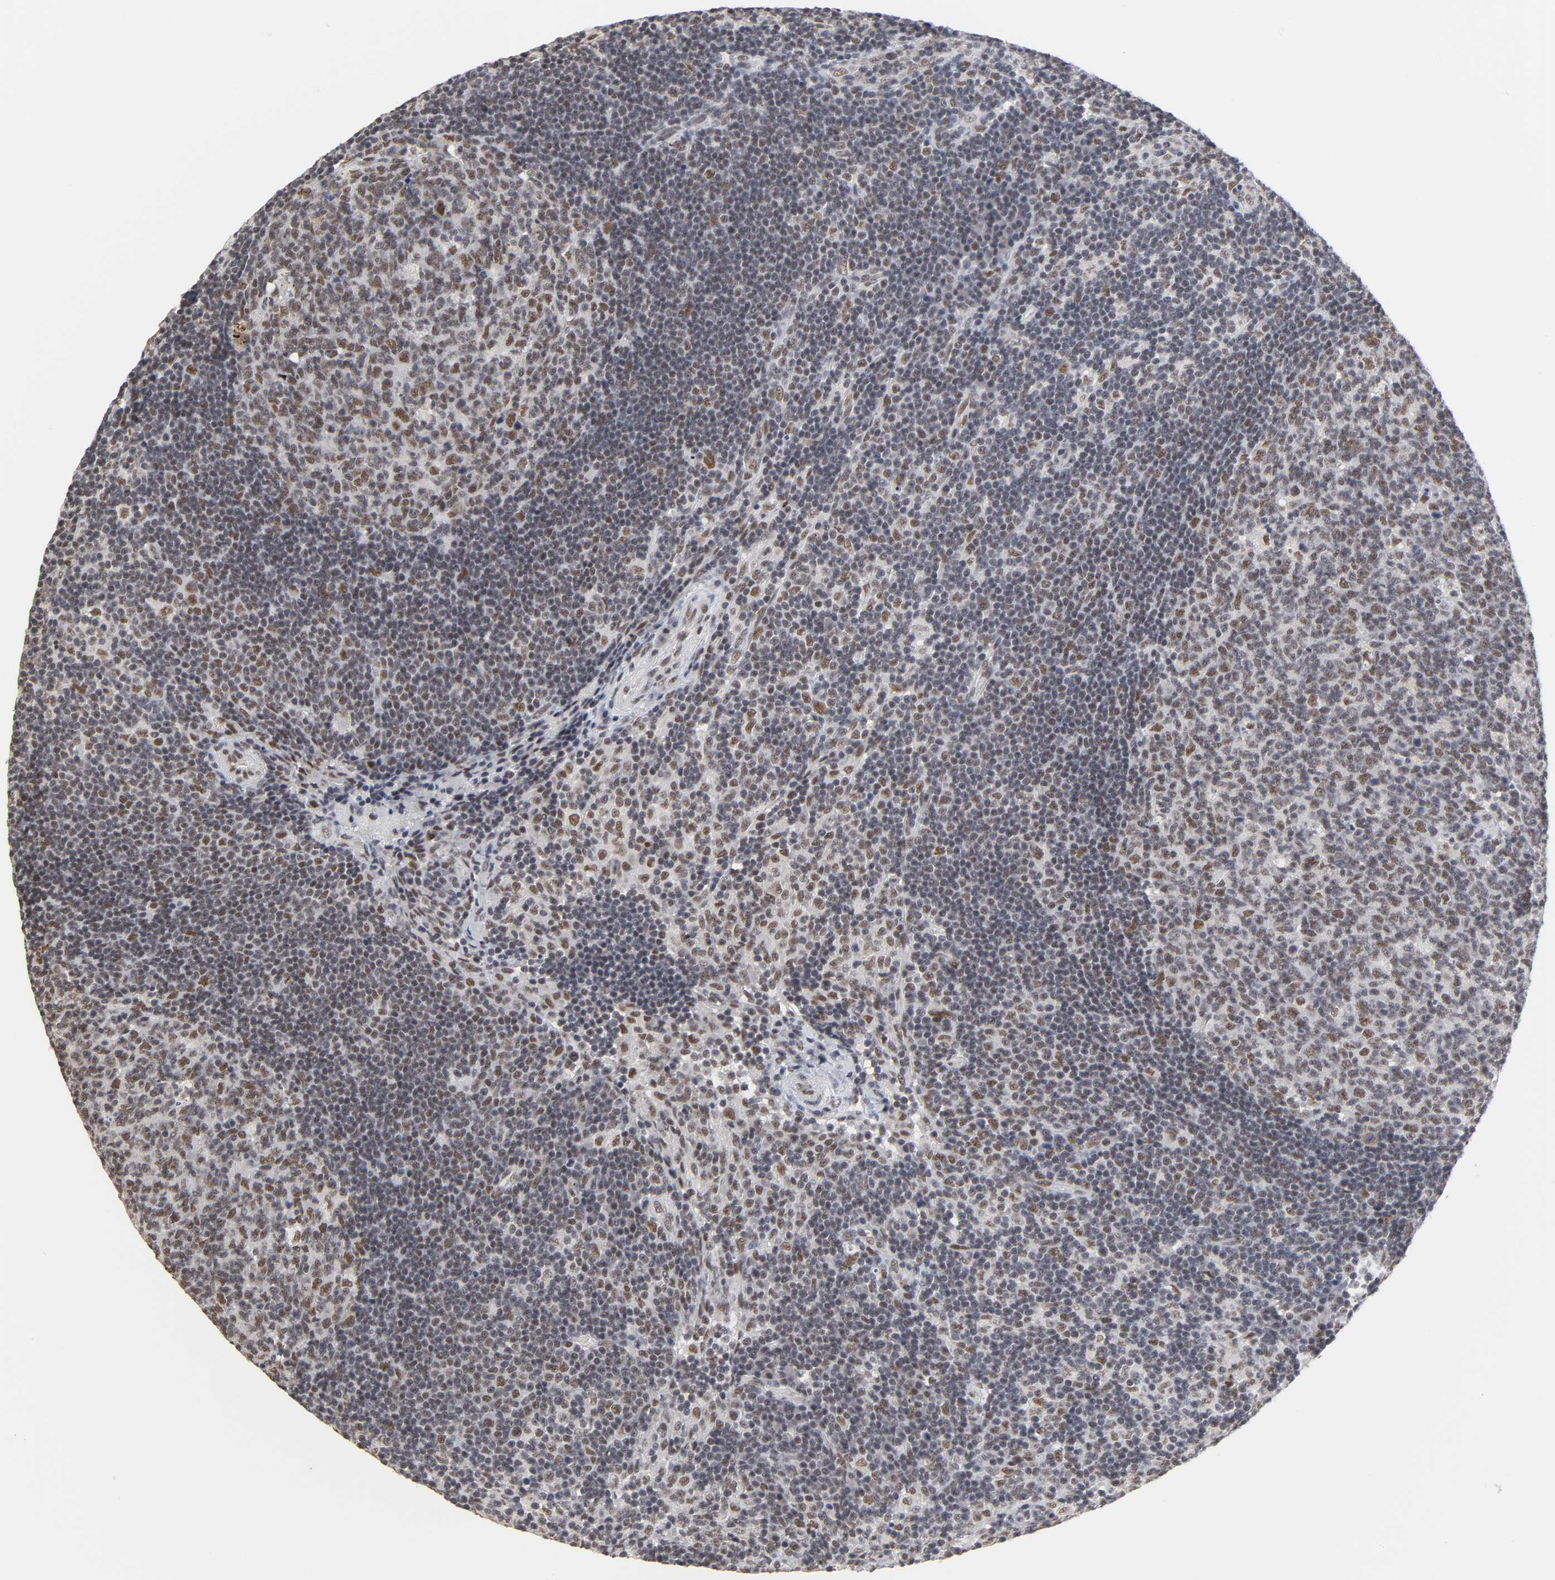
{"staining": {"intensity": "moderate", "quantity": ">75%", "location": "nuclear"}, "tissue": "lymph node", "cell_type": "Germinal center cells", "image_type": "normal", "snomed": [{"axis": "morphology", "description": "Normal tissue, NOS"}, {"axis": "morphology", "description": "Squamous cell carcinoma, metastatic, NOS"}, {"axis": "topography", "description": "Lymph node"}], "caption": "Human lymph node stained with a brown dye reveals moderate nuclear positive expression in approximately >75% of germinal center cells.", "gene": "TRIM33", "patient": {"sex": "female", "age": 53}}